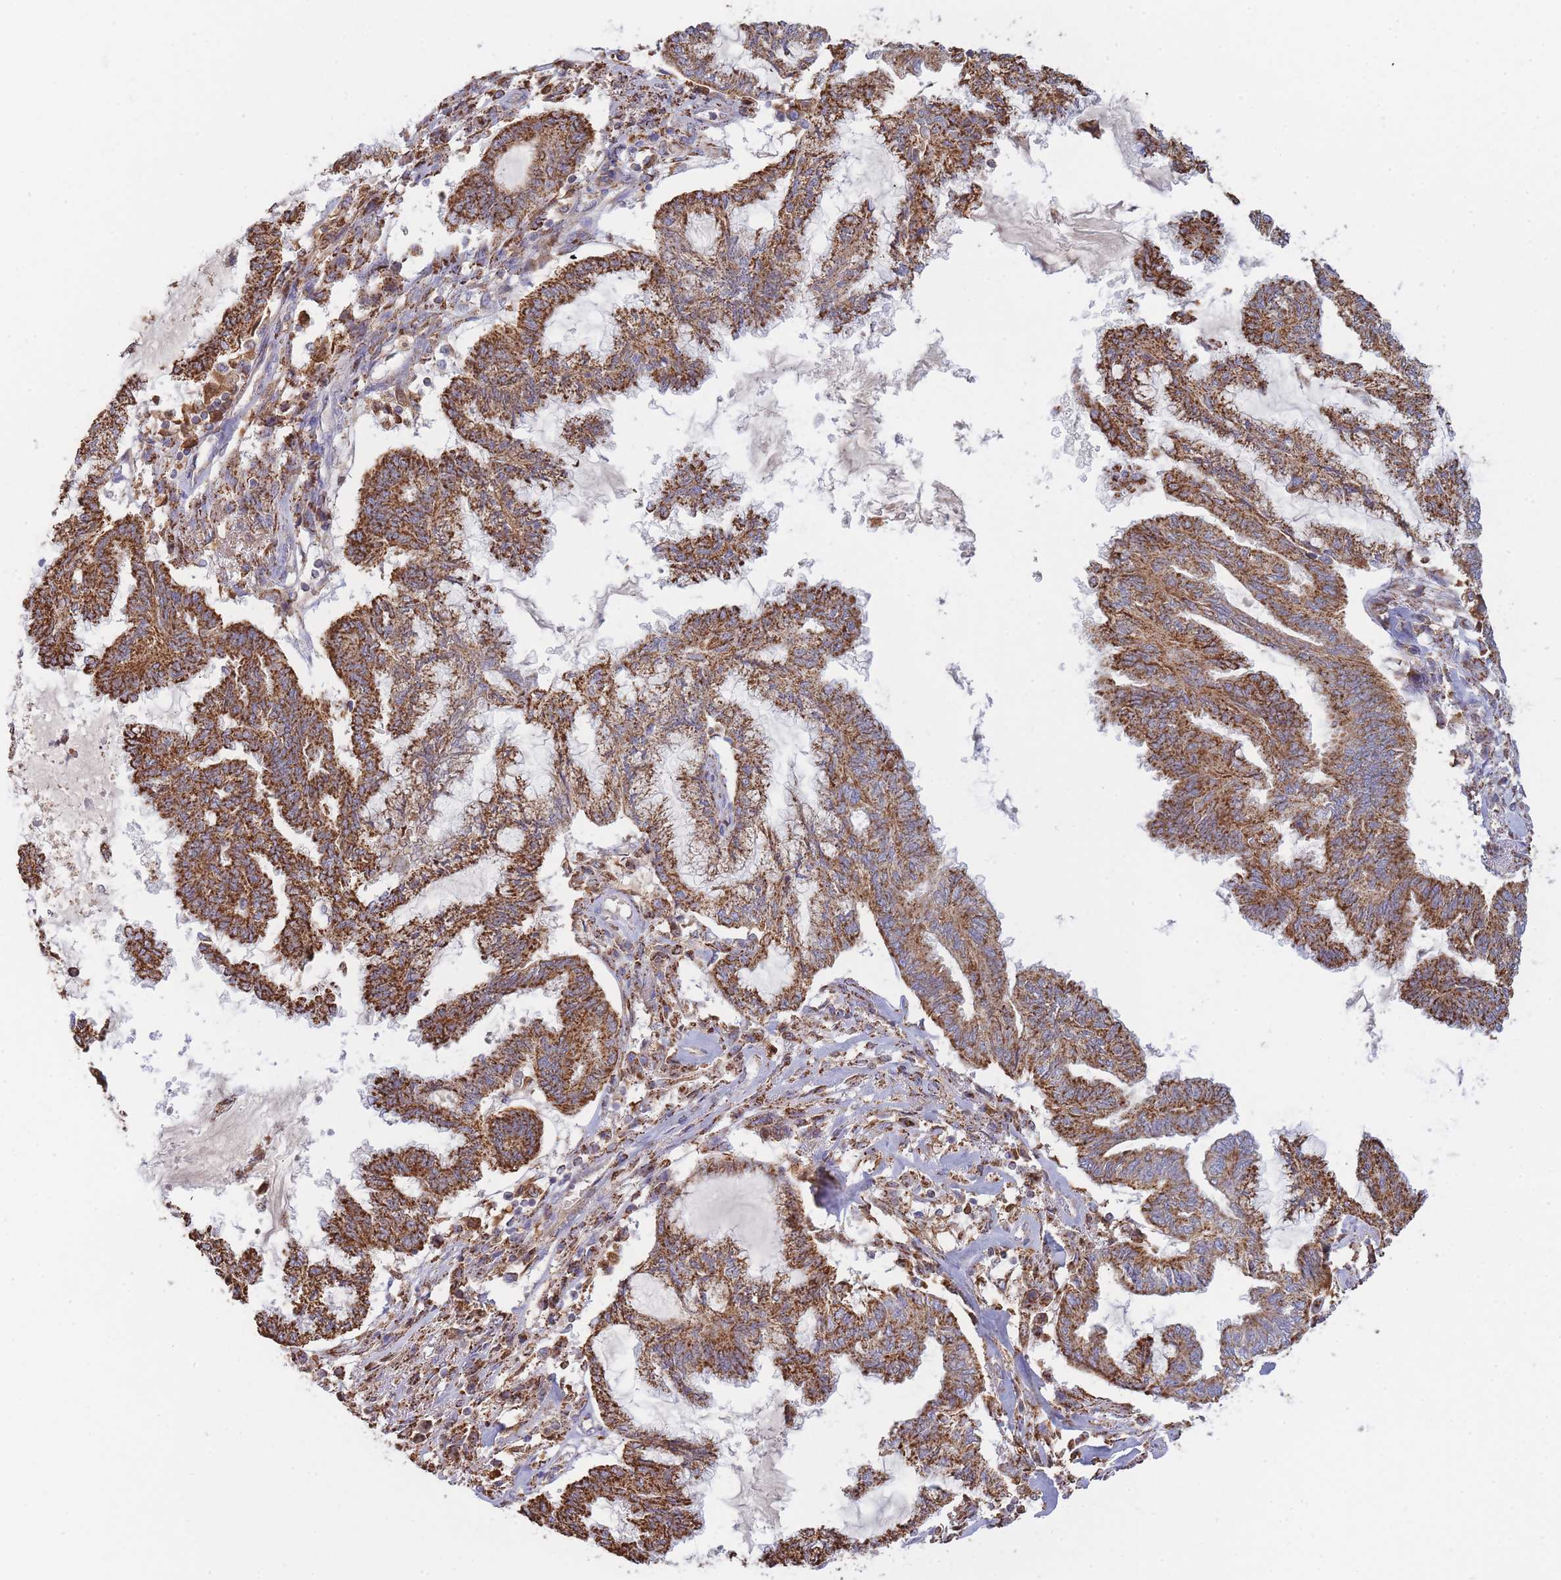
{"staining": {"intensity": "strong", "quantity": ">75%", "location": "cytoplasmic/membranous"}, "tissue": "endometrial cancer", "cell_type": "Tumor cells", "image_type": "cancer", "snomed": [{"axis": "morphology", "description": "Adenocarcinoma, NOS"}, {"axis": "topography", "description": "Endometrium"}], "caption": "Adenocarcinoma (endometrial) was stained to show a protein in brown. There is high levels of strong cytoplasmic/membranous staining in approximately >75% of tumor cells.", "gene": "MRPL17", "patient": {"sex": "female", "age": 86}}